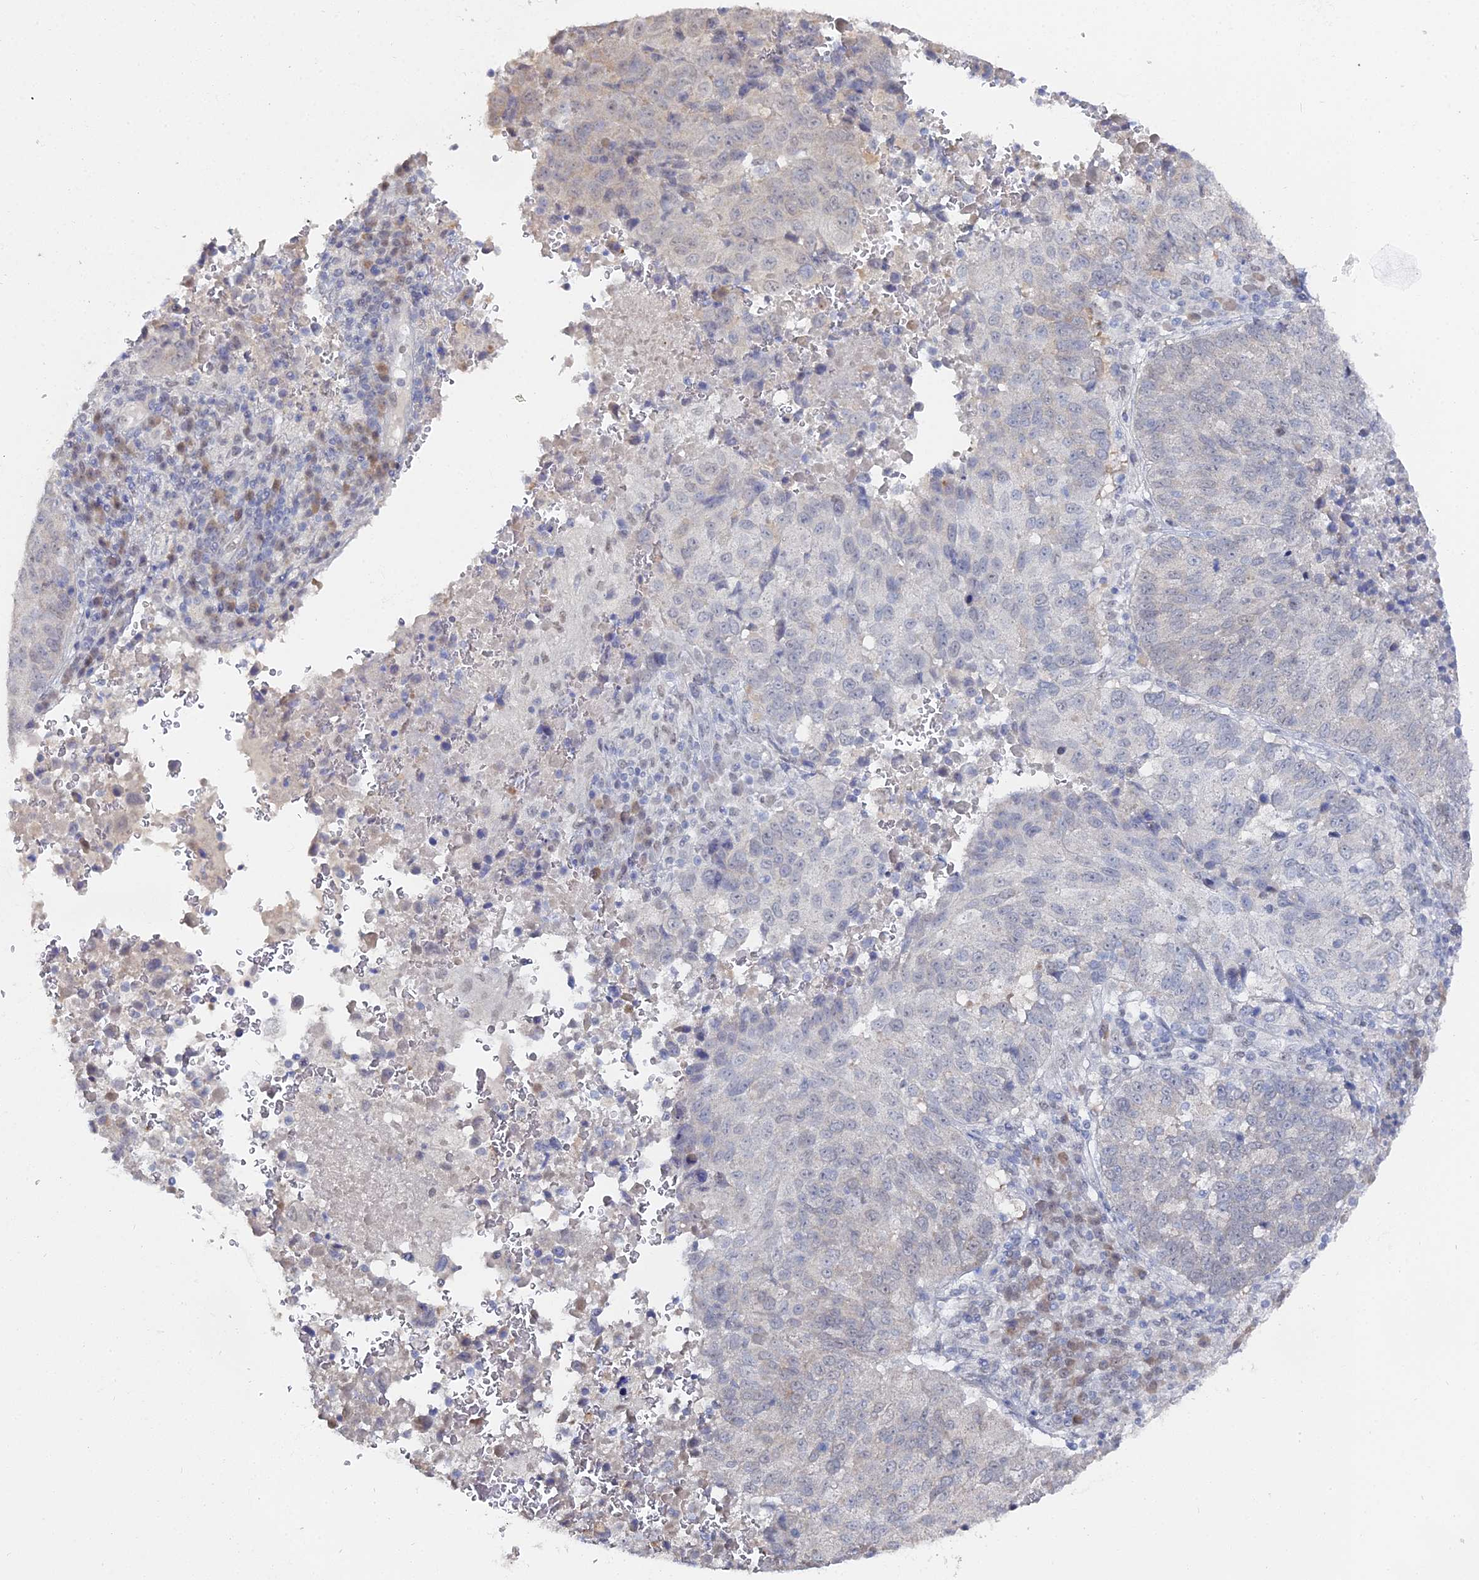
{"staining": {"intensity": "weak", "quantity": "<25%", "location": "cytoplasmic/membranous"}, "tissue": "lung cancer", "cell_type": "Tumor cells", "image_type": "cancer", "snomed": [{"axis": "morphology", "description": "Squamous cell carcinoma, NOS"}, {"axis": "topography", "description": "Lung"}], "caption": "High power microscopy photomicrograph of an immunohistochemistry (IHC) photomicrograph of lung squamous cell carcinoma, revealing no significant expression in tumor cells.", "gene": "THAP4", "patient": {"sex": "male", "age": 73}}